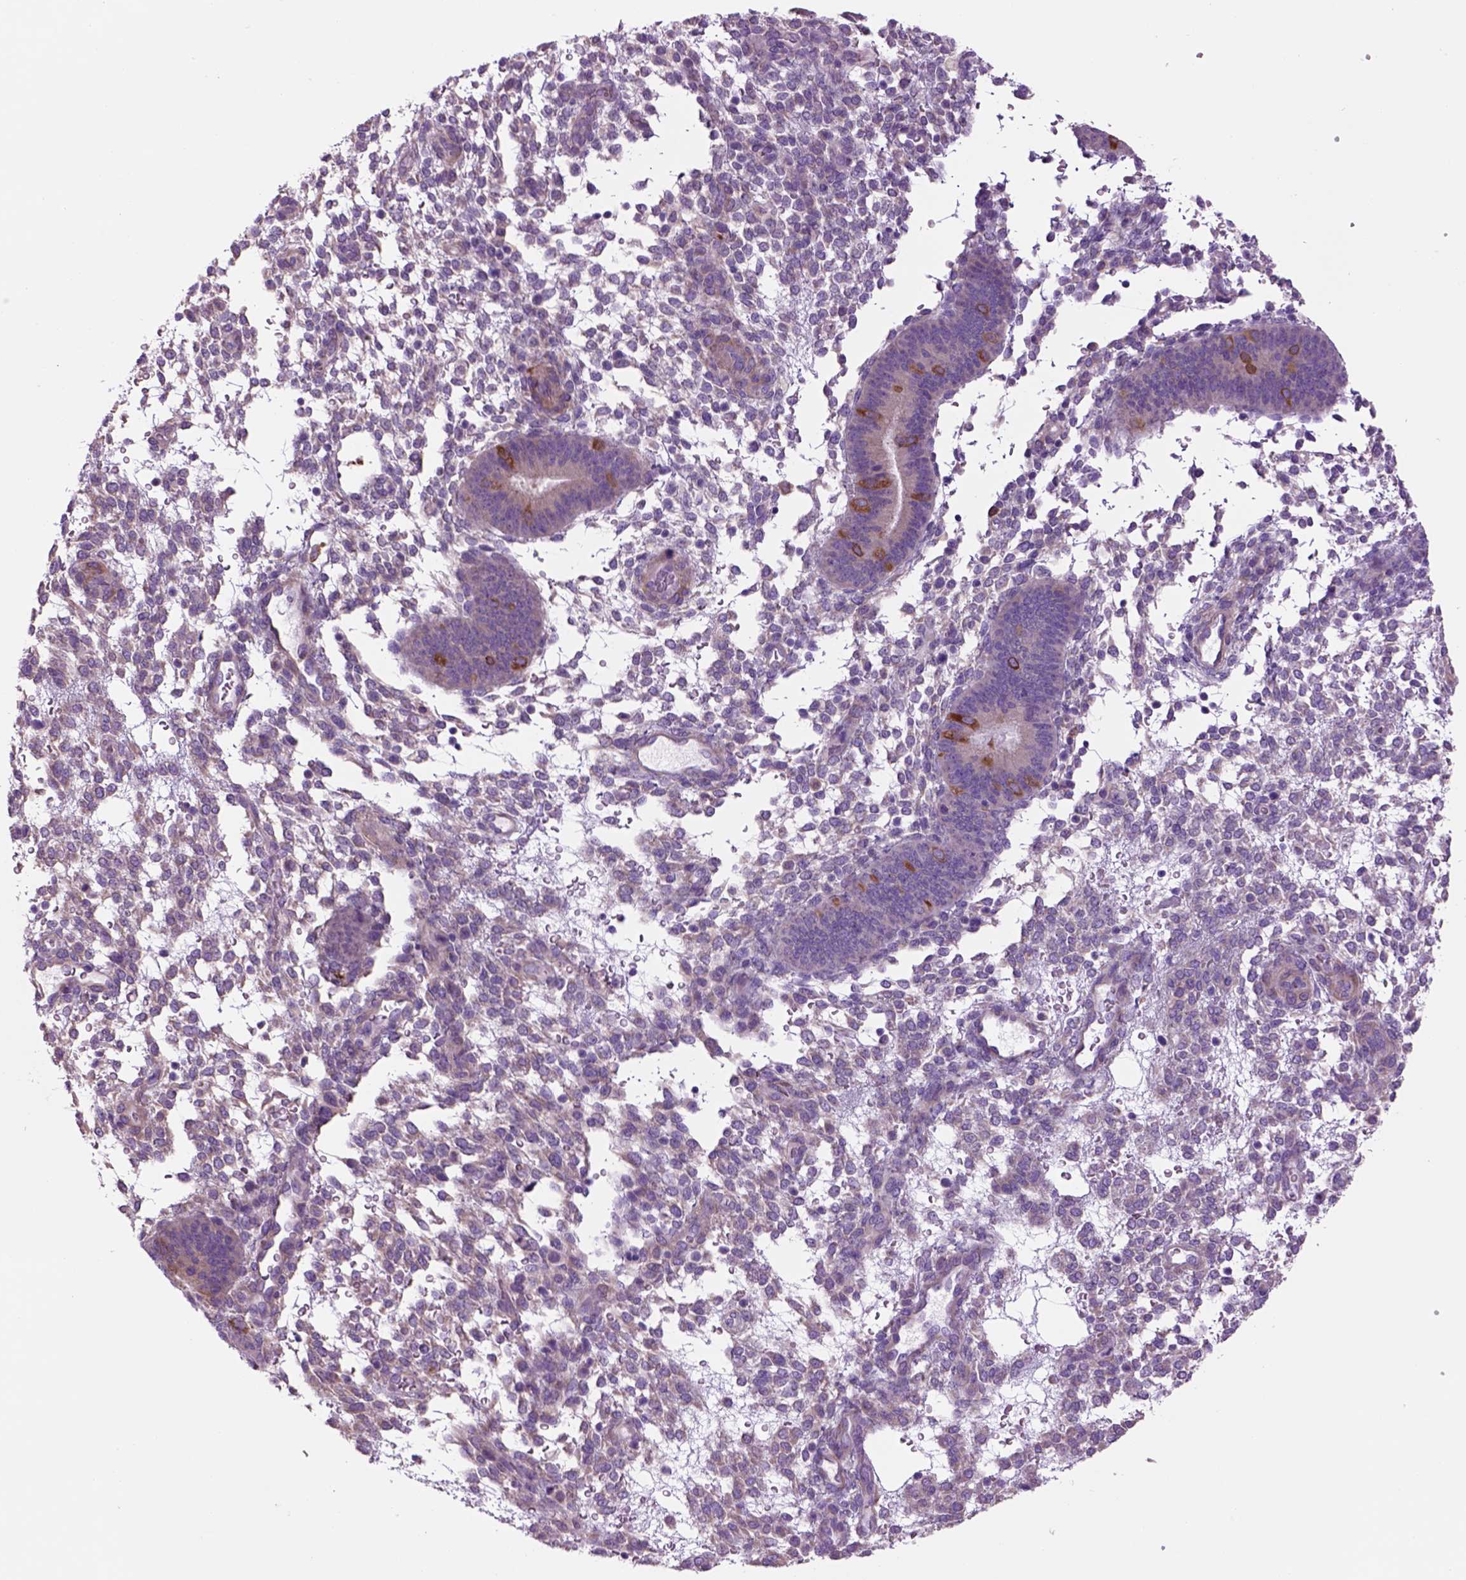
{"staining": {"intensity": "negative", "quantity": "none", "location": "none"}, "tissue": "endometrium", "cell_type": "Cells in endometrial stroma", "image_type": "normal", "snomed": [{"axis": "morphology", "description": "Normal tissue, NOS"}, {"axis": "topography", "description": "Endometrium"}], "caption": "Immunohistochemistry (IHC) of normal human endometrium shows no positivity in cells in endometrial stroma. (Brightfield microscopy of DAB immunohistochemistry (IHC) at high magnification).", "gene": "PIAS3", "patient": {"sex": "female", "age": 39}}